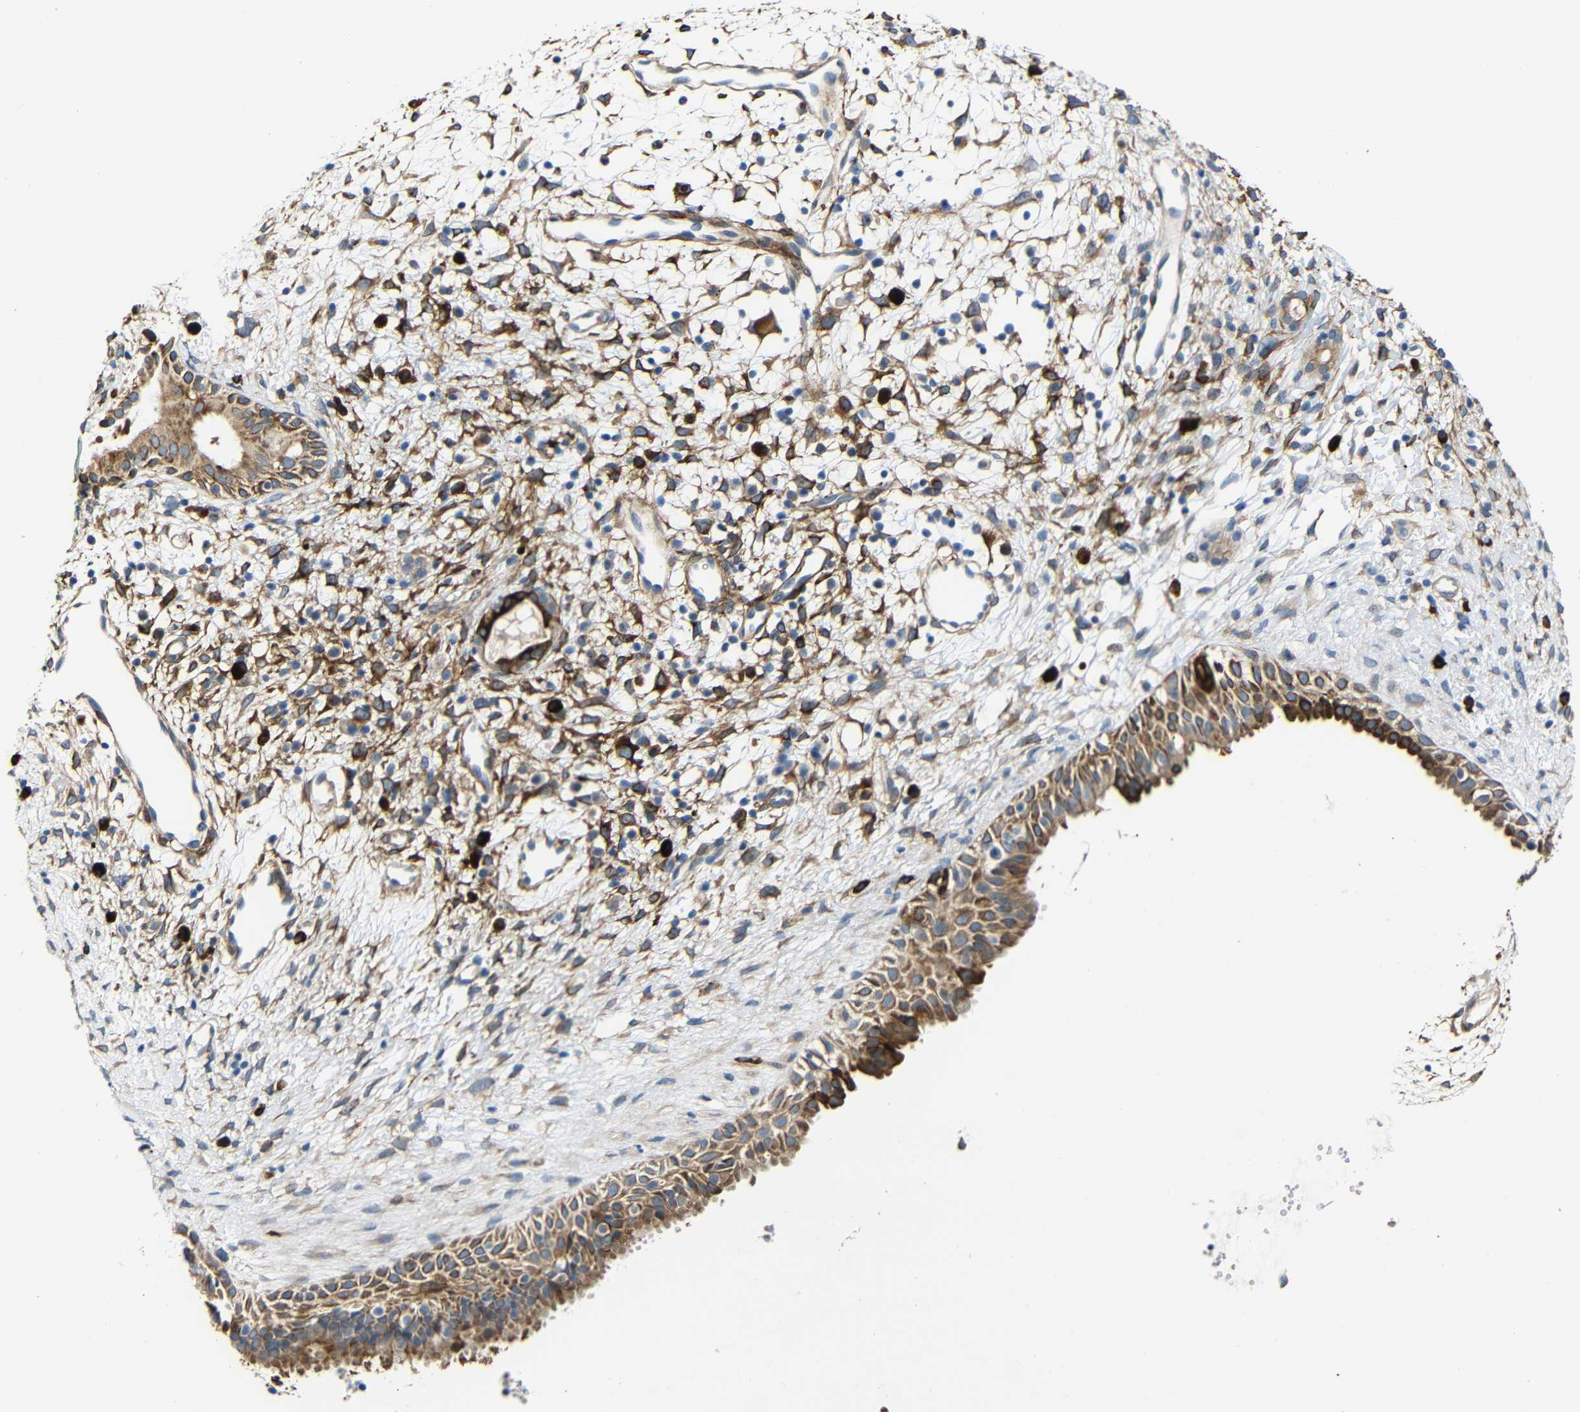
{"staining": {"intensity": "moderate", "quantity": ">75%", "location": "cytoplasmic/membranous"}, "tissue": "nasopharynx", "cell_type": "Respiratory epithelial cells", "image_type": "normal", "snomed": [{"axis": "morphology", "description": "Normal tissue, NOS"}, {"axis": "topography", "description": "Nasopharynx"}], "caption": "Approximately >75% of respiratory epithelial cells in benign nasopharynx exhibit moderate cytoplasmic/membranous protein expression as visualized by brown immunohistochemical staining.", "gene": "DCLK1", "patient": {"sex": "male", "age": 22}}